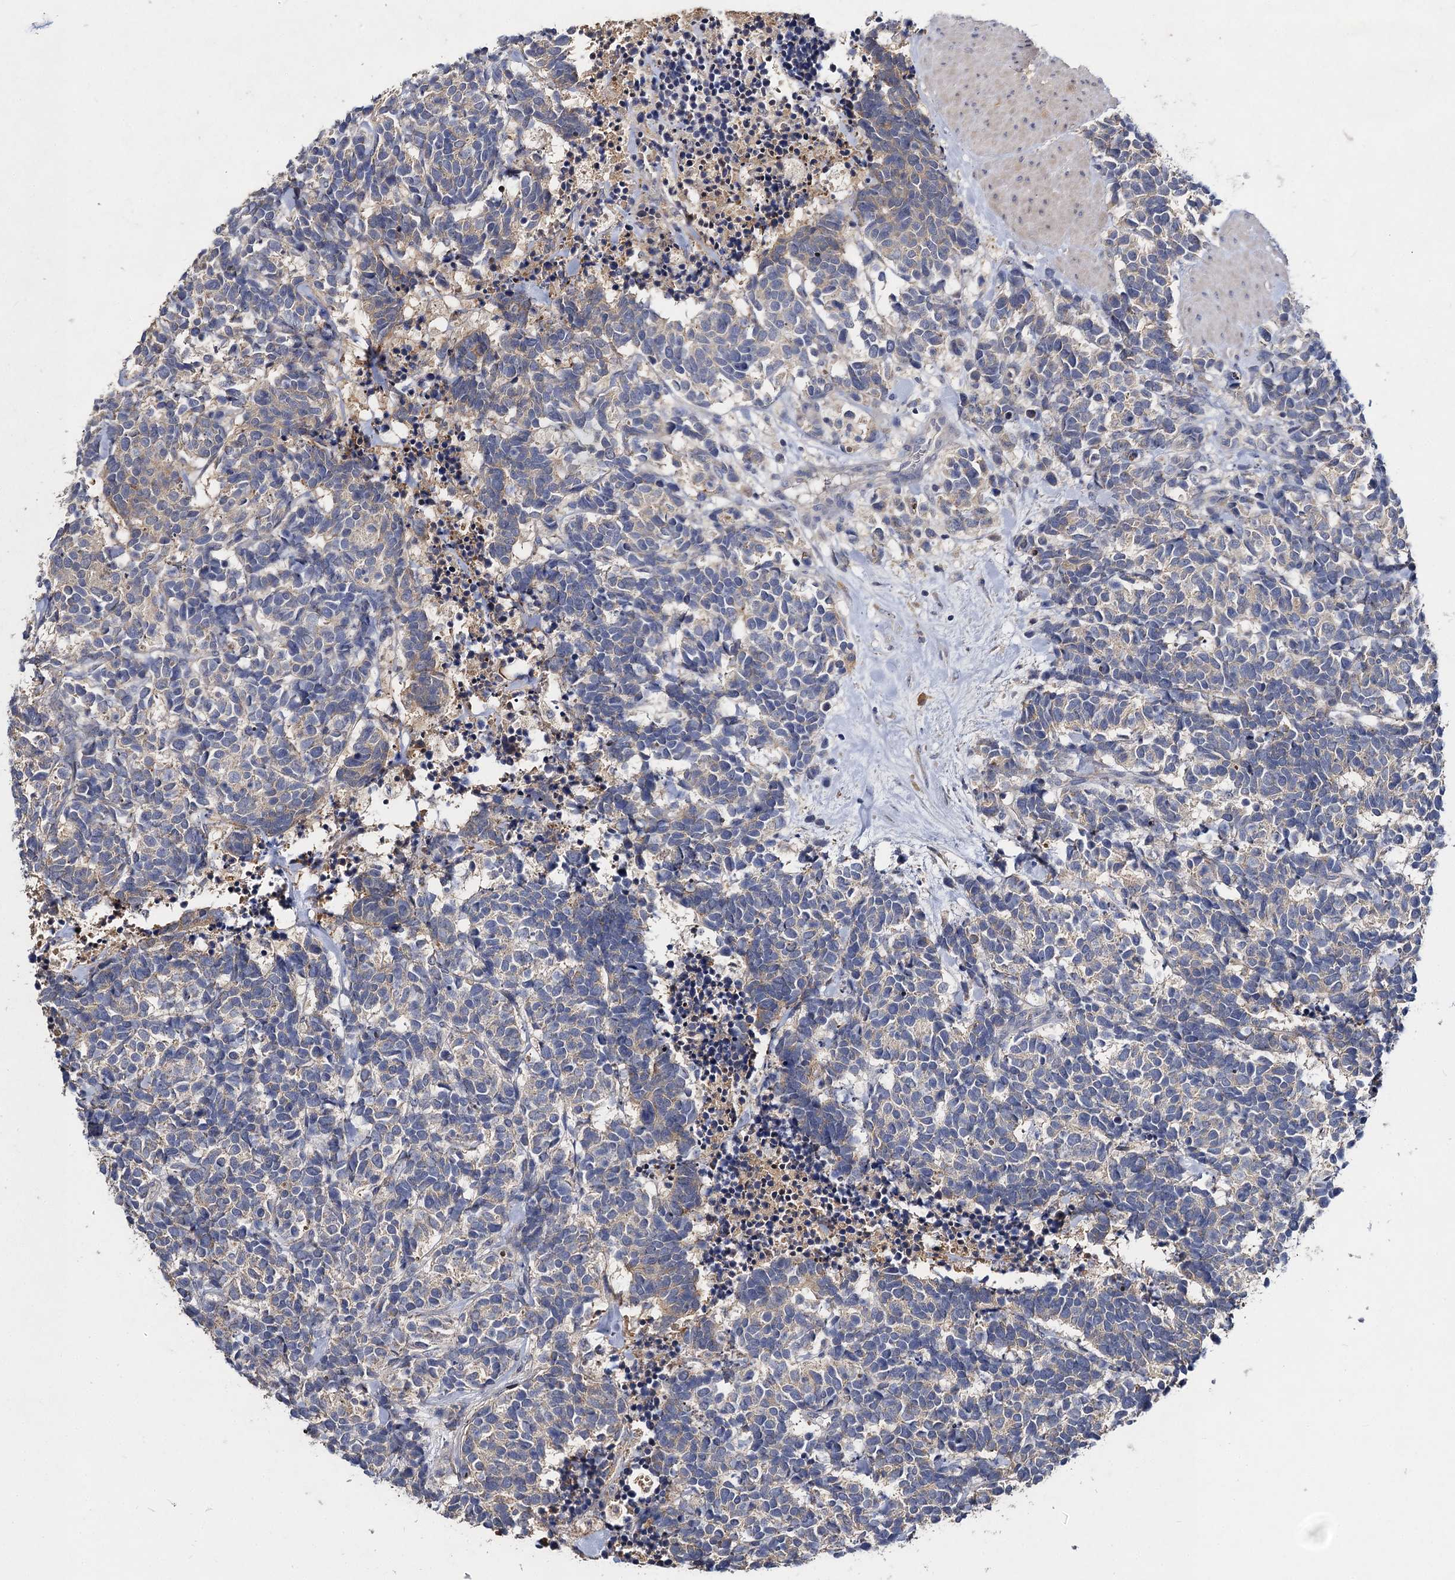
{"staining": {"intensity": "negative", "quantity": "none", "location": "none"}, "tissue": "carcinoid", "cell_type": "Tumor cells", "image_type": "cancer", "snomed": [{"axis": "morphology", "description": "Carcinoma, NOS"}, {"axis": "morphology", "description": "Carcinoid, malignant, NOS"}, {"axis": "topography", "description": "Urinary bladder"}], "caption": "An image of carcinoid stained for a protein reveals no brown staining in tumor cells. Brightfield microscopy of immunohistochemistry (IHC) stained with DAB (3,3'-diaminobenzidine) (brown) and hematoxylin (blue), captured at high magnification.", "gene": "SLC11A2", "patient": {"sex": "male", "age": 57}}